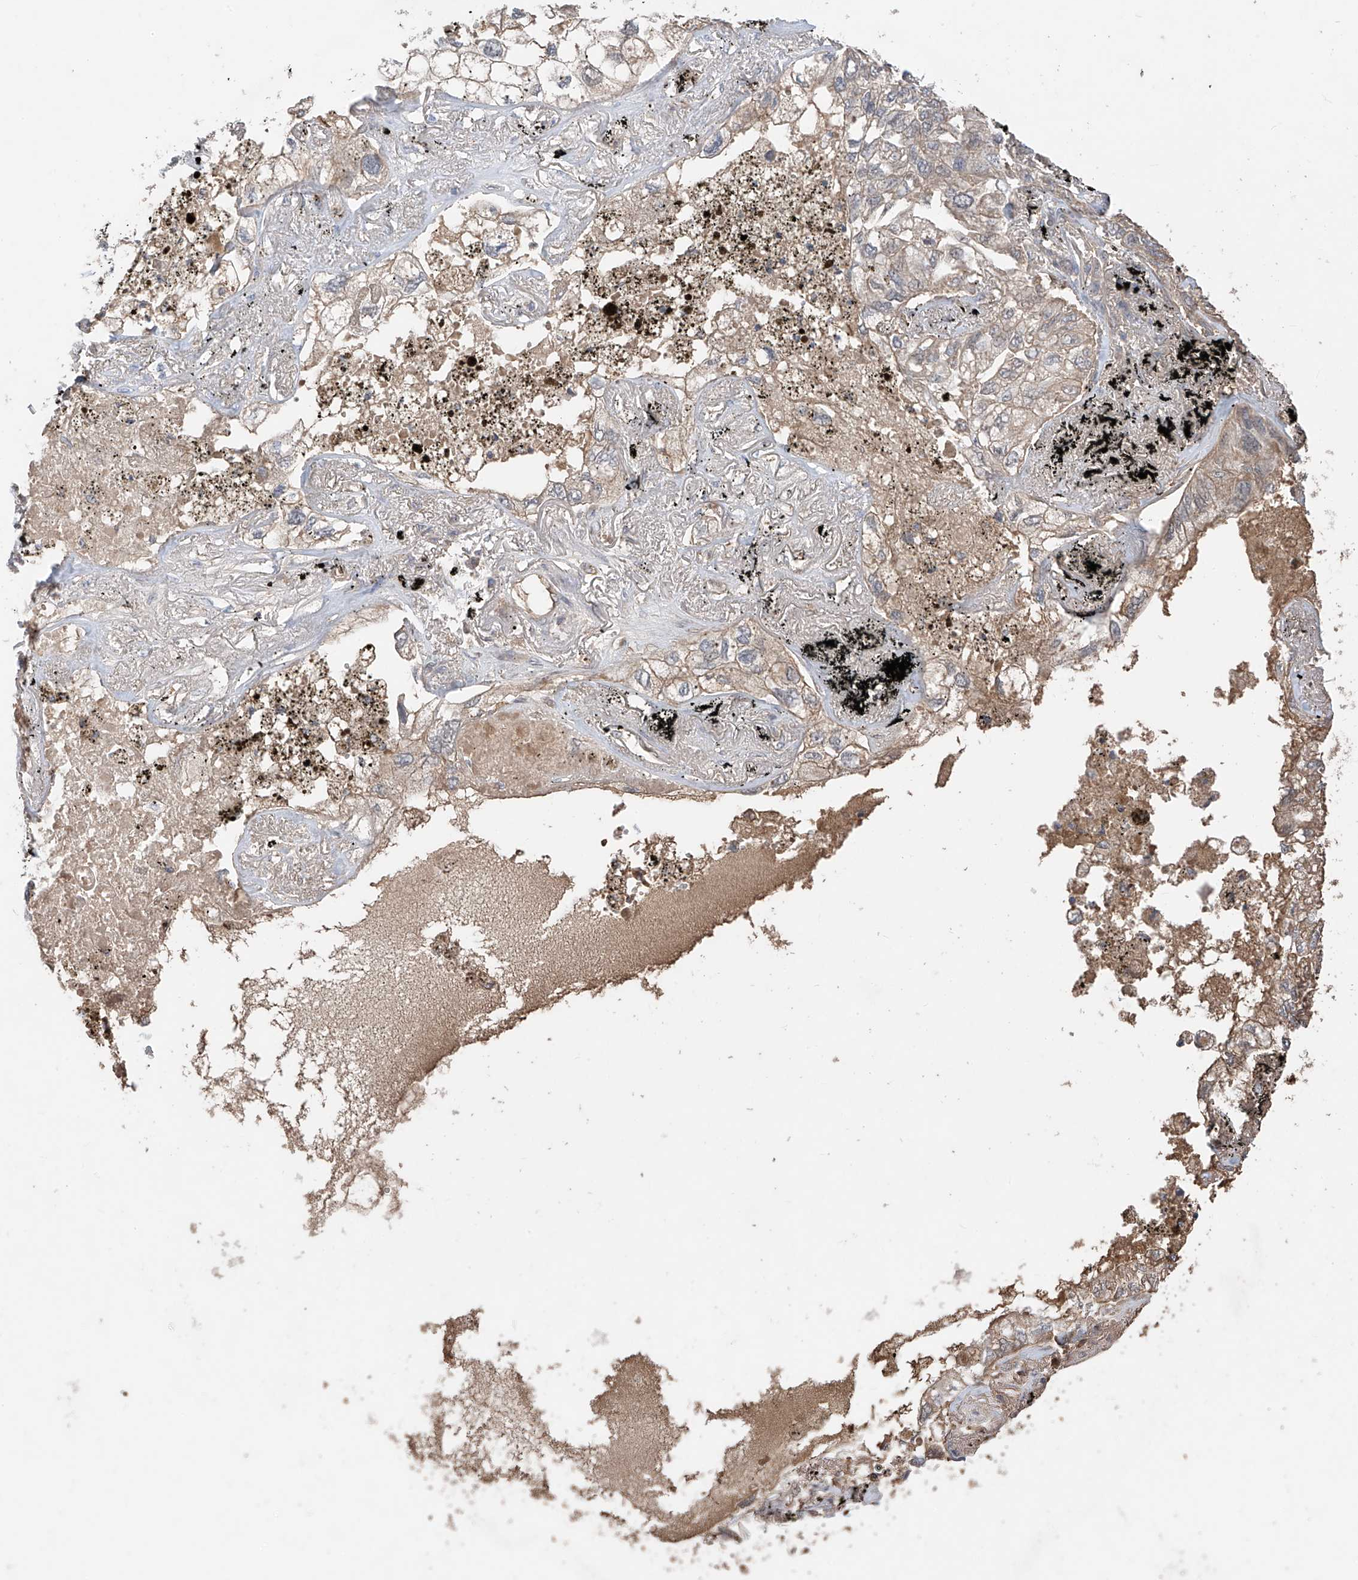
{"staining": {"intensity": "moderate", "quantity": "25%-75%", "location": "cytoplasmic/membranous"}, "tissue": "lung cancer", "cell_type": "Tumor cells", "image_type": "cancer", "snomed": [{"axis": "morphology", "description": "Adenocarcinoma, NOS"}, {"axis": "topography", "description": "Lung"}], "caption": "An image of lung adenocarcinoma stained for a protein shows moderate cytoplasmic/membranous brown staining in tumor cells.", "gene": "CACNA2D4", "patient": {"sex": "male", "age": 65}}